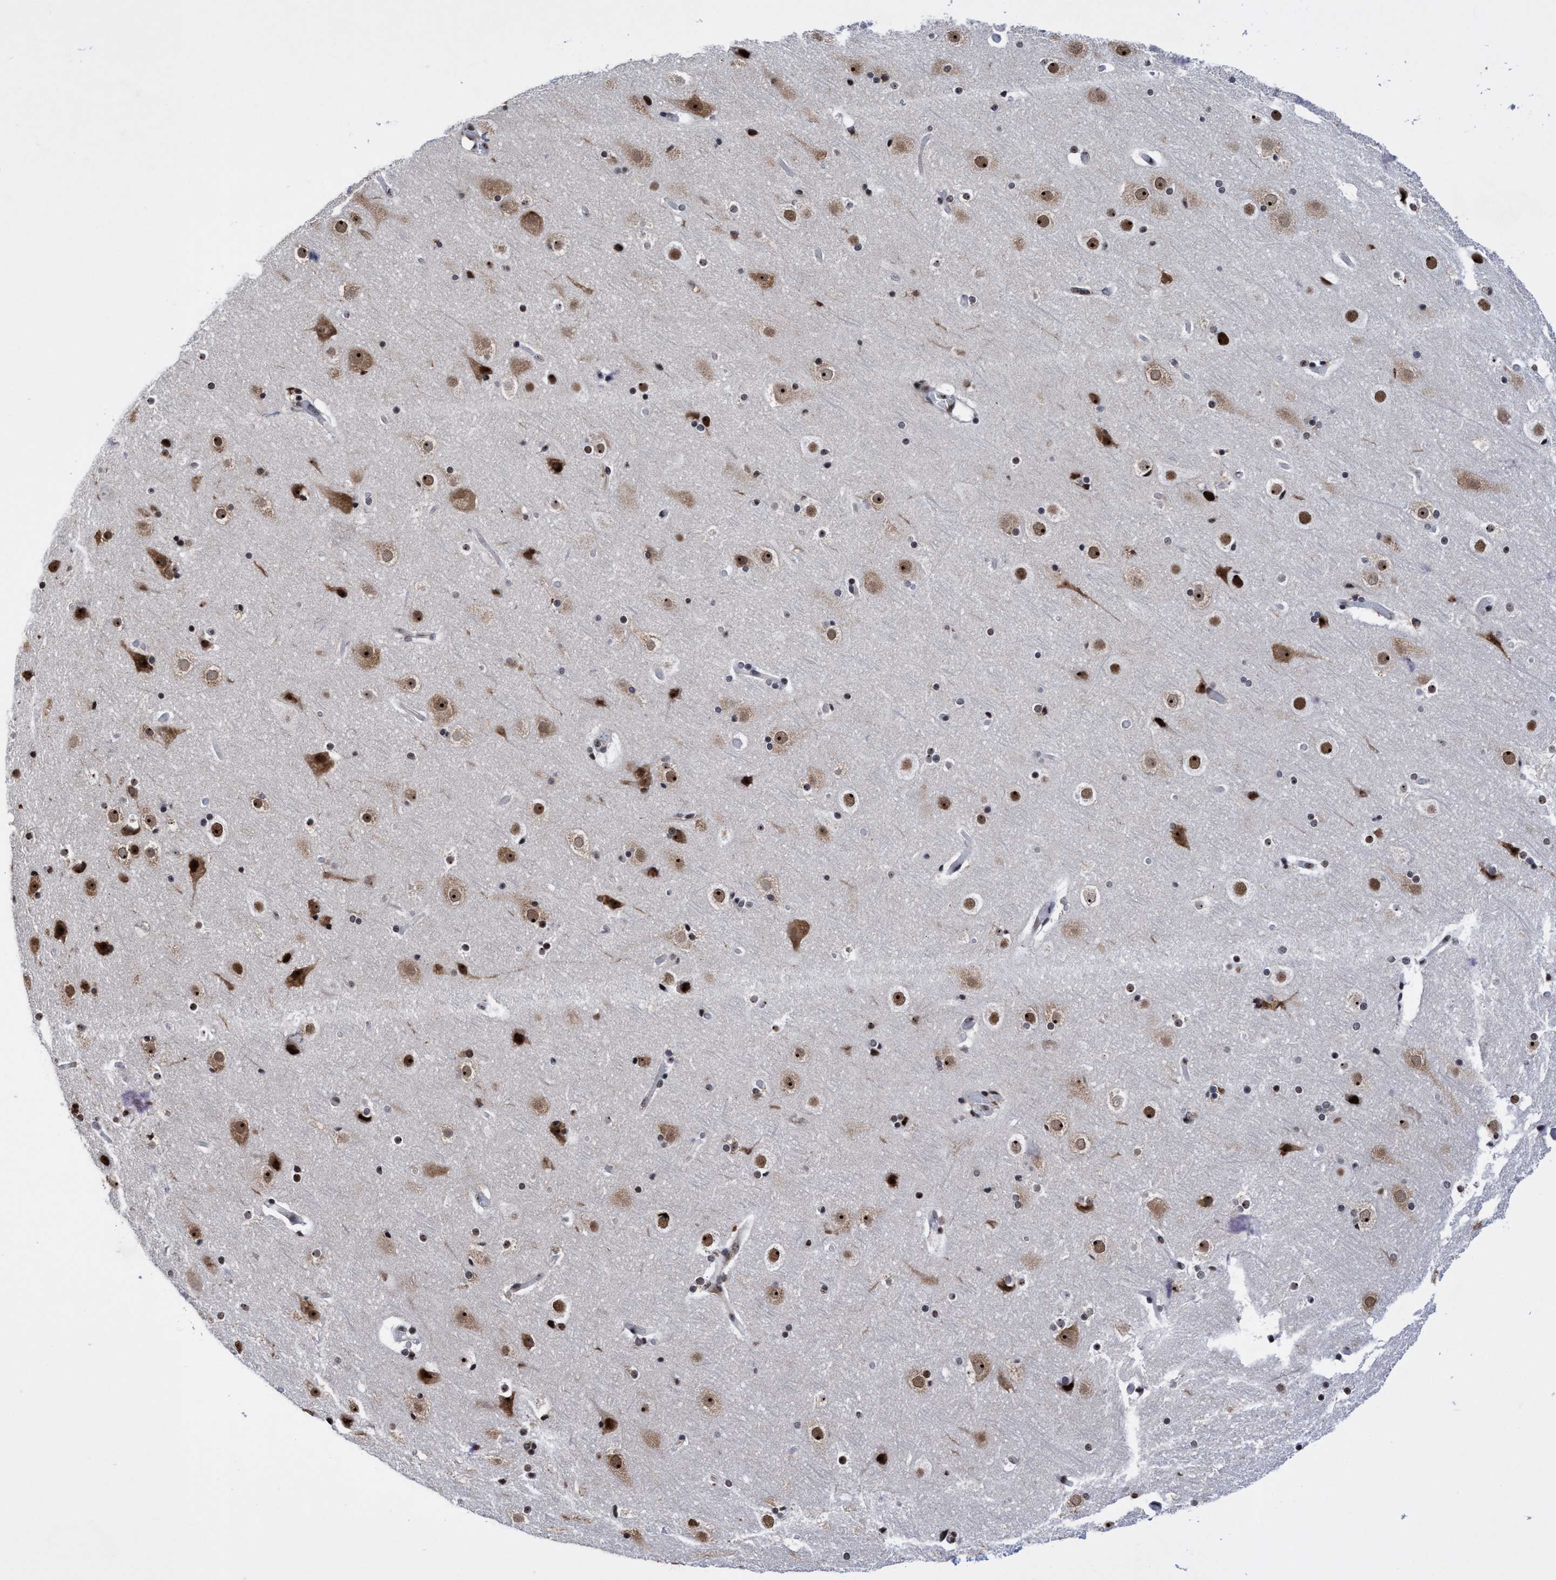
{"staining": {"intensity": "strong", "quantity": ">75%", "location": "nuclear"}, "tissue": "cerebral cortex", "cell_type": "Endothelial cells", "image_type": "normal", "snomed": [{"axis": "morphology", "description": "Normal tissue, NOS"}, {"axis": "topography", "description": "Cerebral cortex"}], "caption": "Immunohistochemistry histopathology image of unremarkable cerebral cortex: human cerebral cortex stained using IHC reveals high levels of strong protein expression localized specifically in the nuclear of endothelial cells, appearing as a nuclear brown color.", "gene": "EFCAB10", "patient": {"sex": "male", "age": 57}}